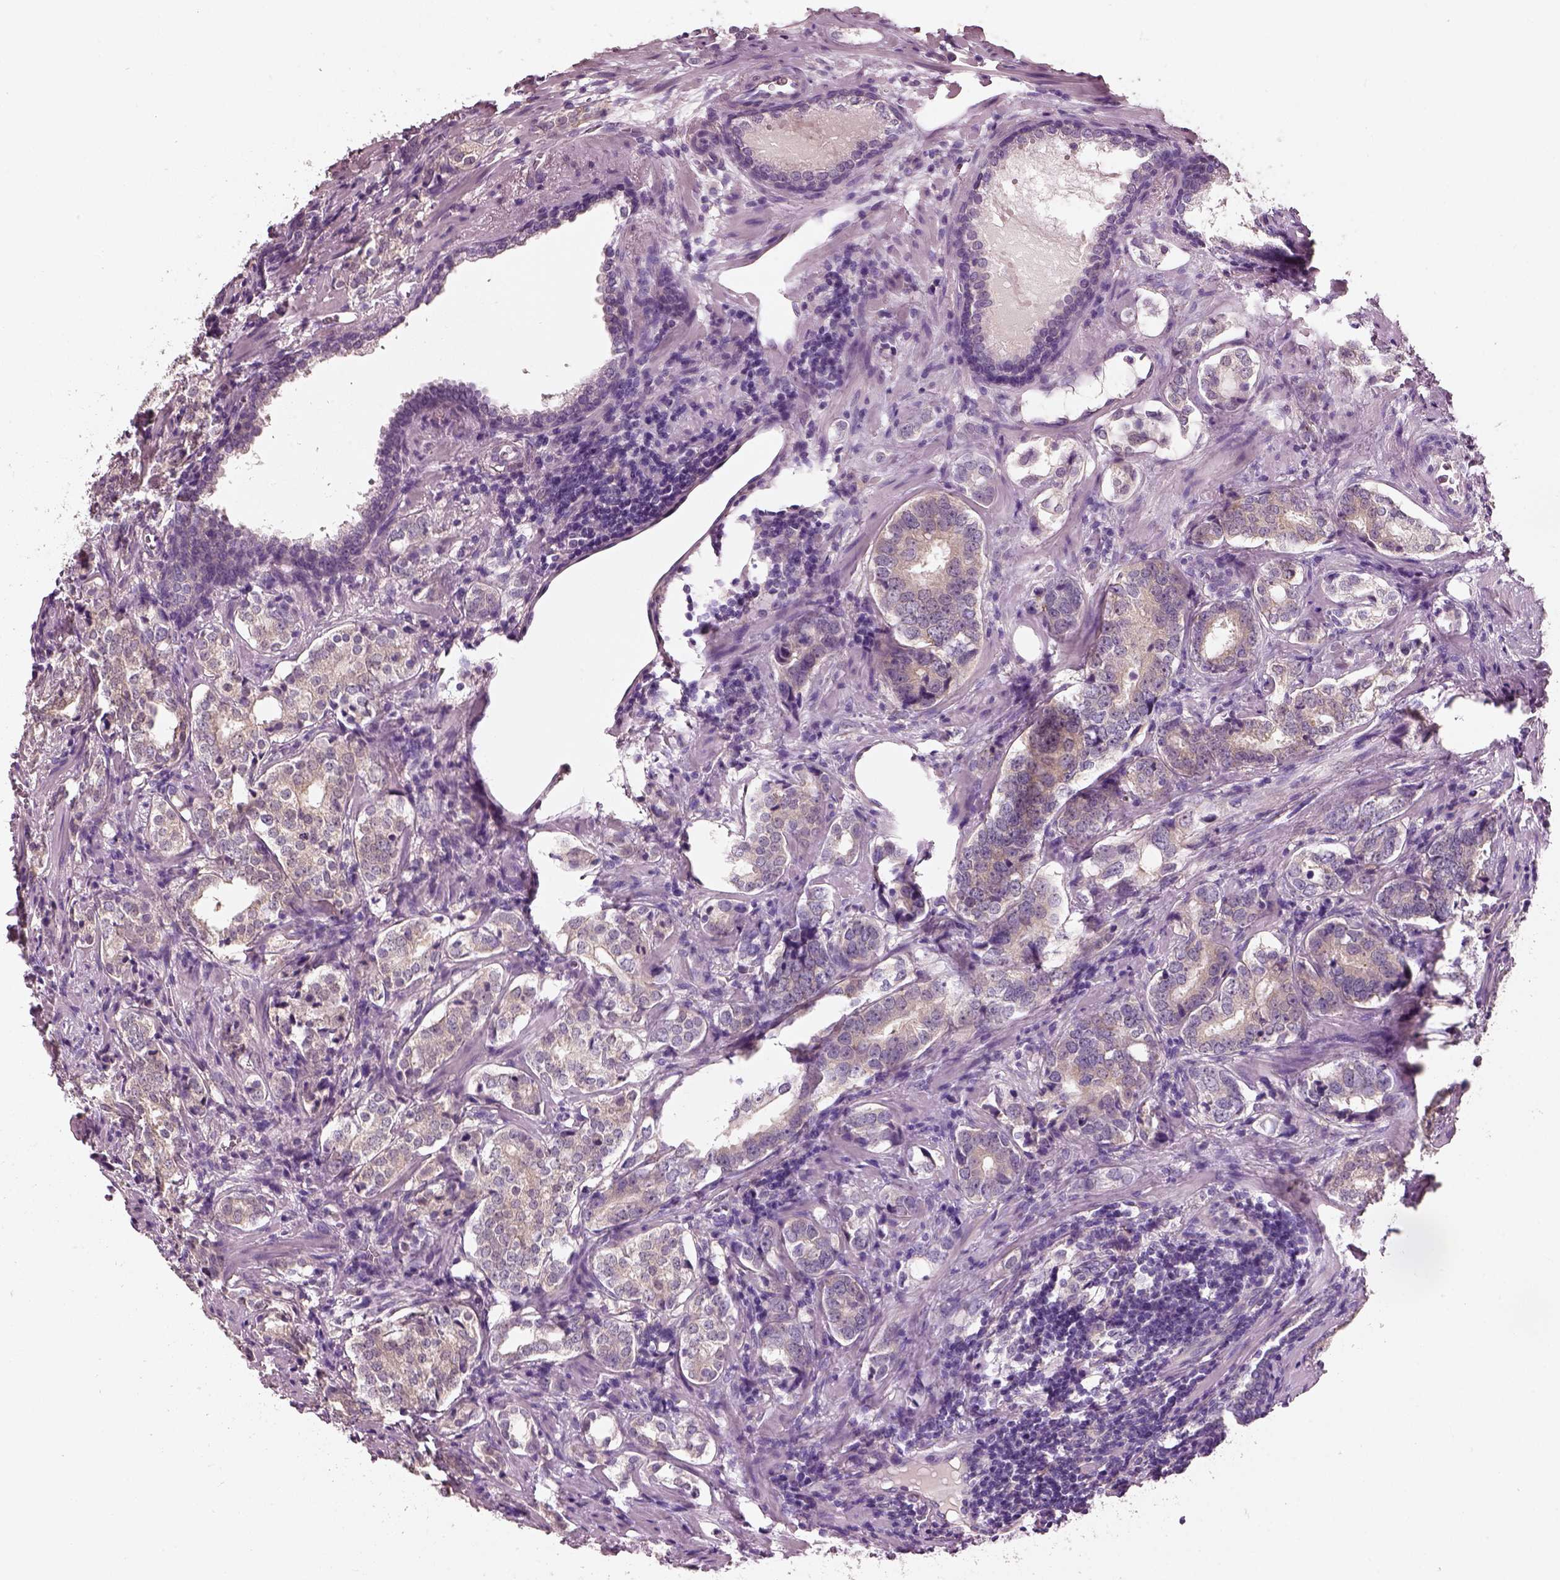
{"staining": {"intensity": "weak", "quantity": "25%-75%", "location": "cytoplasmic/membranous"}, "tissue": "prostate cancer", "cell_type": "Tumor cells", "image_type": "cancer", "snomed": [{"axis": "morphology", "description": "Adenocarcinoma, NOS"}, {"axis": "topography", "description": "Prostate and seminal vesicle, NOS"}], "caption": "DAB immunohistochemical staining of prostate adenocarcinoma reveals weak cytoplasmic/membranous protein positivity in about 25%-75% of tumor cells. (DAB (3,3'-diaminobenzidine) IHC with brightfield microscopy, high magnification).", "gene": "ELSPBP1", "patient": {"sex": "male", "age": 63}}